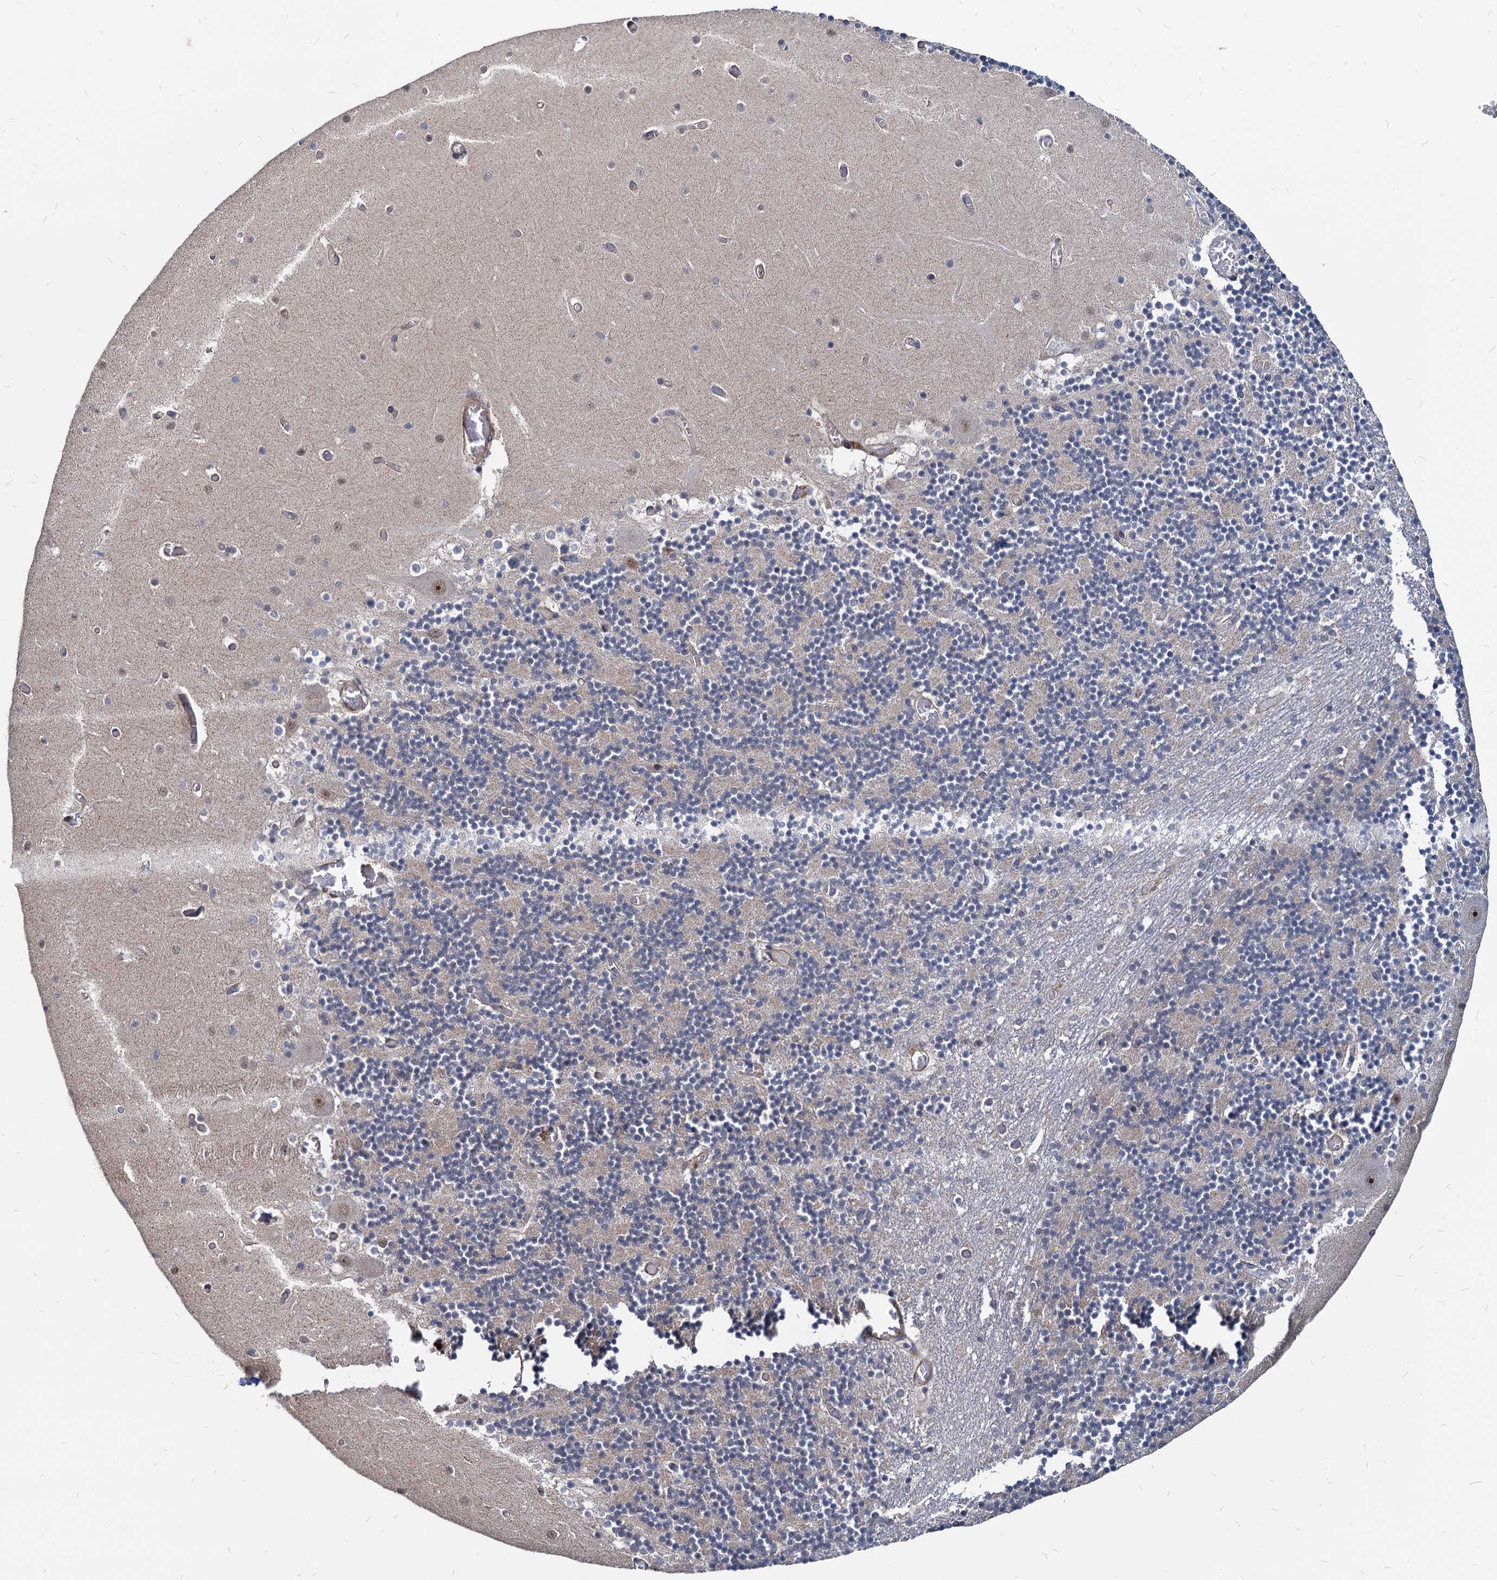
{"staining": {"intensity": "negative", "quantity": "none", "location": "none"}, "tissue": "cerebellum", "cell_type": "Cells in granular layer", "image_type": "normal", "snomed": [{"axis": "morphology", "description": "Normal tissue, NOS"}, {"axis": "topography", "description": "Cerebellum"}], "caption": "Immunohistochemistry (IHC) image of benign cerebellum: cerebellum stained with DAB (3,3'-diaminobenzidine) displays no significant protein positivity in cells in granular layer.", "gene": "UBLCP1", "patient": {"sex": "female", "age": 28}}